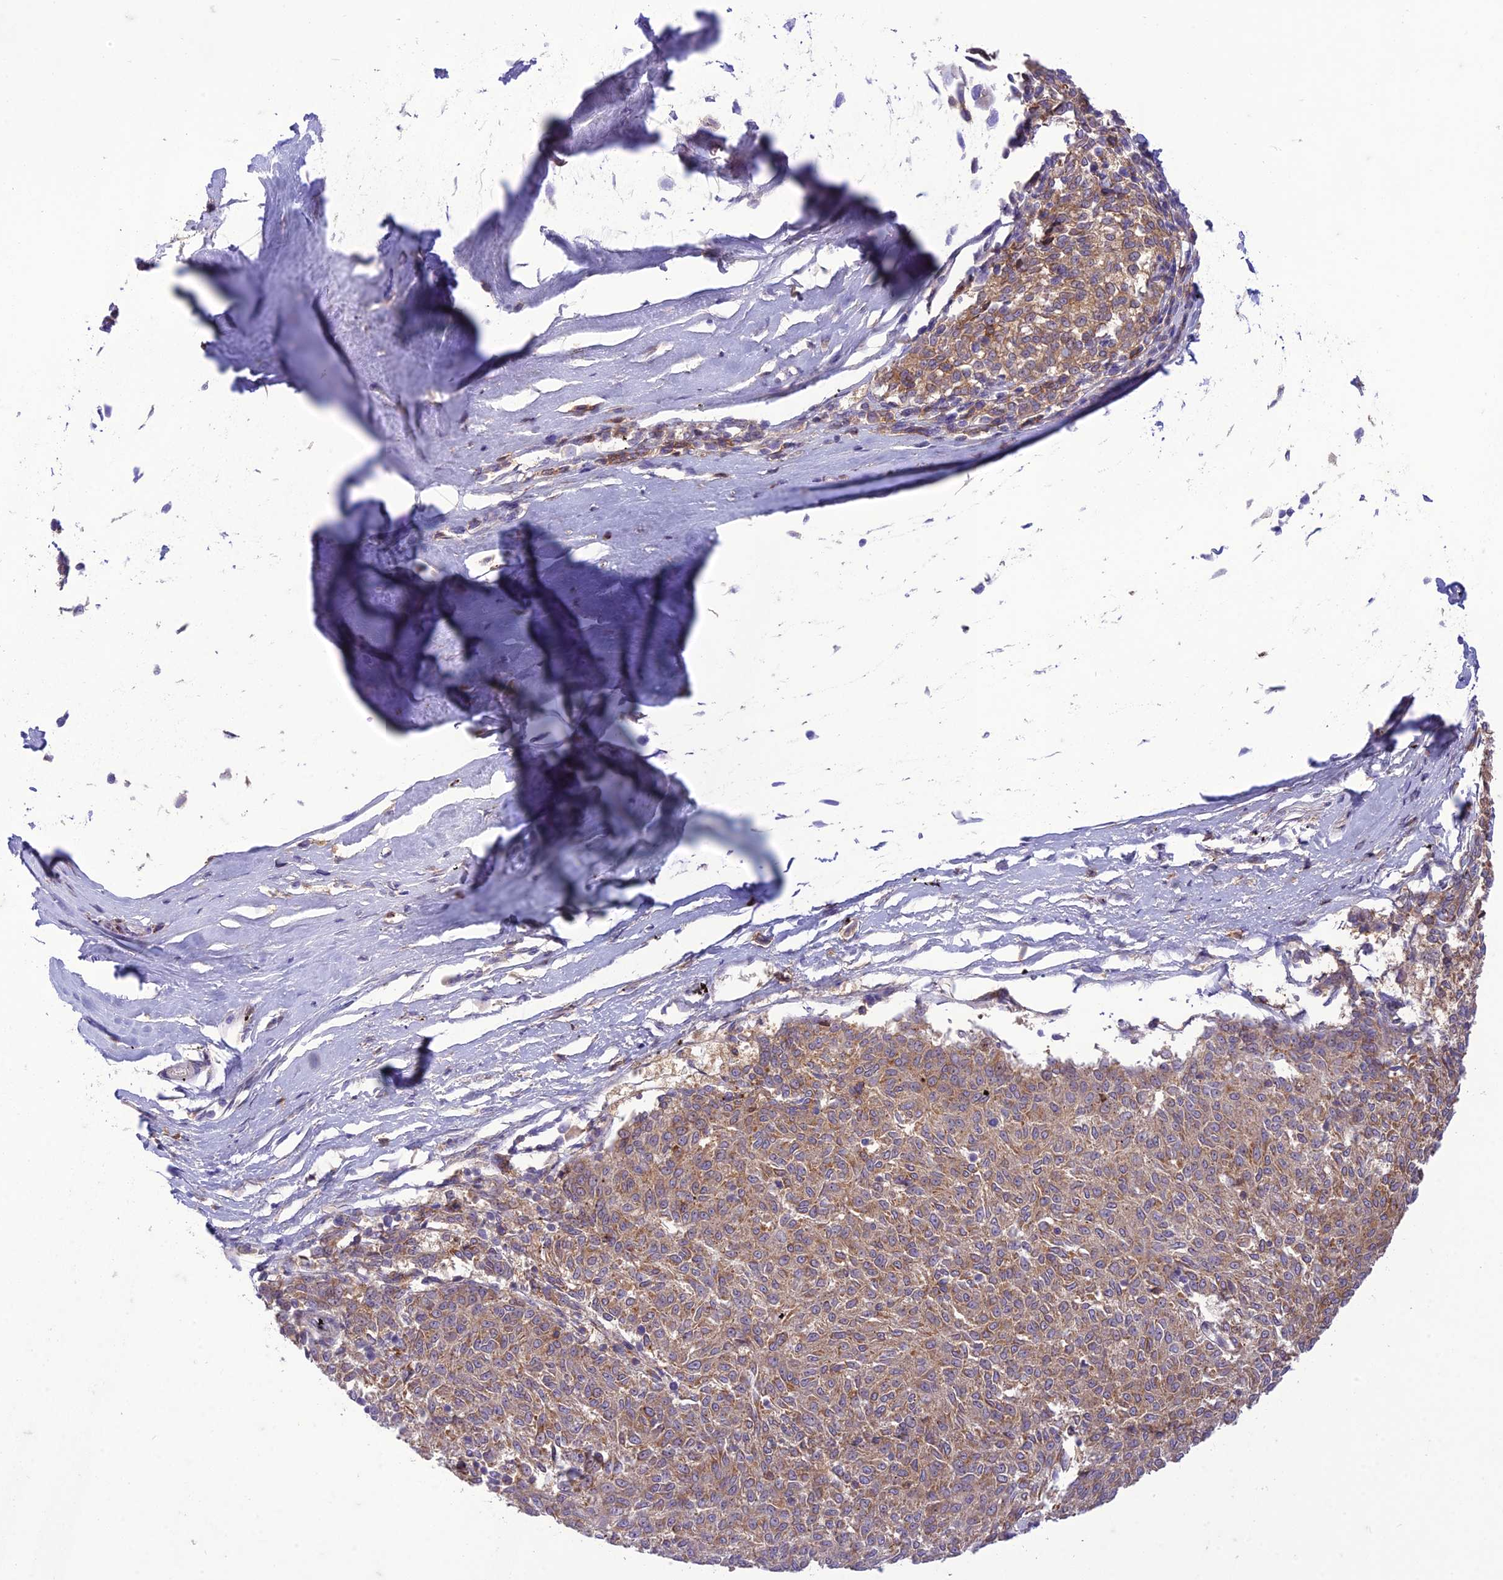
{"staining": {"intensity": "weak", "quantity": ">75%", "location": "cytoplasmic/membranous"}, "tissue": "melanoma", "cell_type": "Tumor cells", "image_type": "cancer", "snomed": [{"axis": "morphology", "description": "Malignant melanoma, NOS"}, {"axis": "topography", "description": "Skin"}], "caption": "This is a photomicrograph of immunohistochemistry staining of malignant melanoma, which shows weak positivity in the cytoplasmic/membranous of tumor cells.", "gene": "ITGAE", "patient": {"sex": "female", "age": 72}}